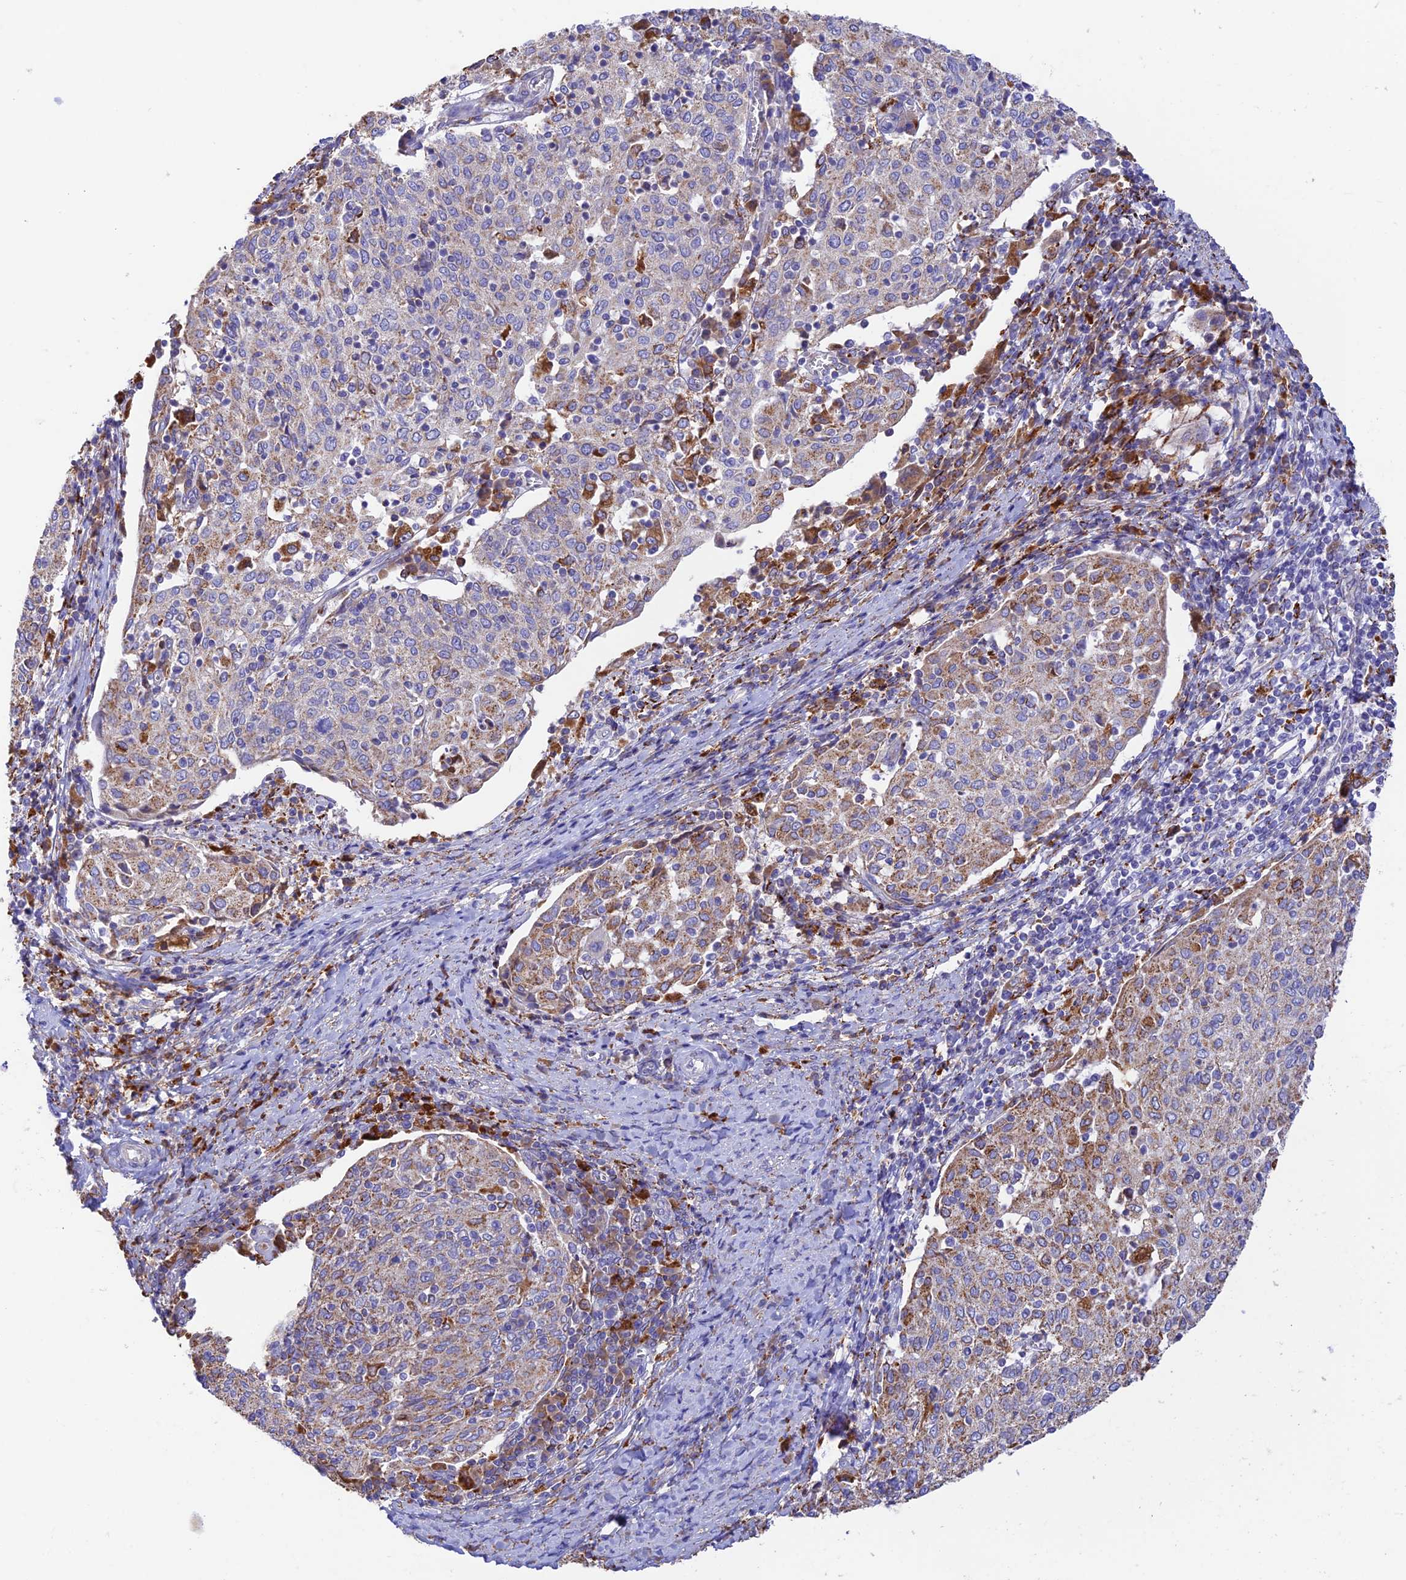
{"staining": {"intensity": "moderate", "quantity": "25%-75%", "location": "cytoplasmic/membranous"}, "tissue": "cervical cancer", "cell_type": "Tumor cells", "image_type": "cancer", "snomed": [{"axis": "morphology", "description": "Squamous cell carcinoma, NOS"}, {"axis": "topography", "description": "Cervix"}], "caption": "This histopathology image shows immunohistochemistry (IHC) staining of cervical cancer (squamous cell carcinoma), with medium moderate cytoplasmic/membranous positivity in approximately 25%-75% of tumor cells.", "gene": "VKORC1", "patient": {"sex": "female", "age": 52}}